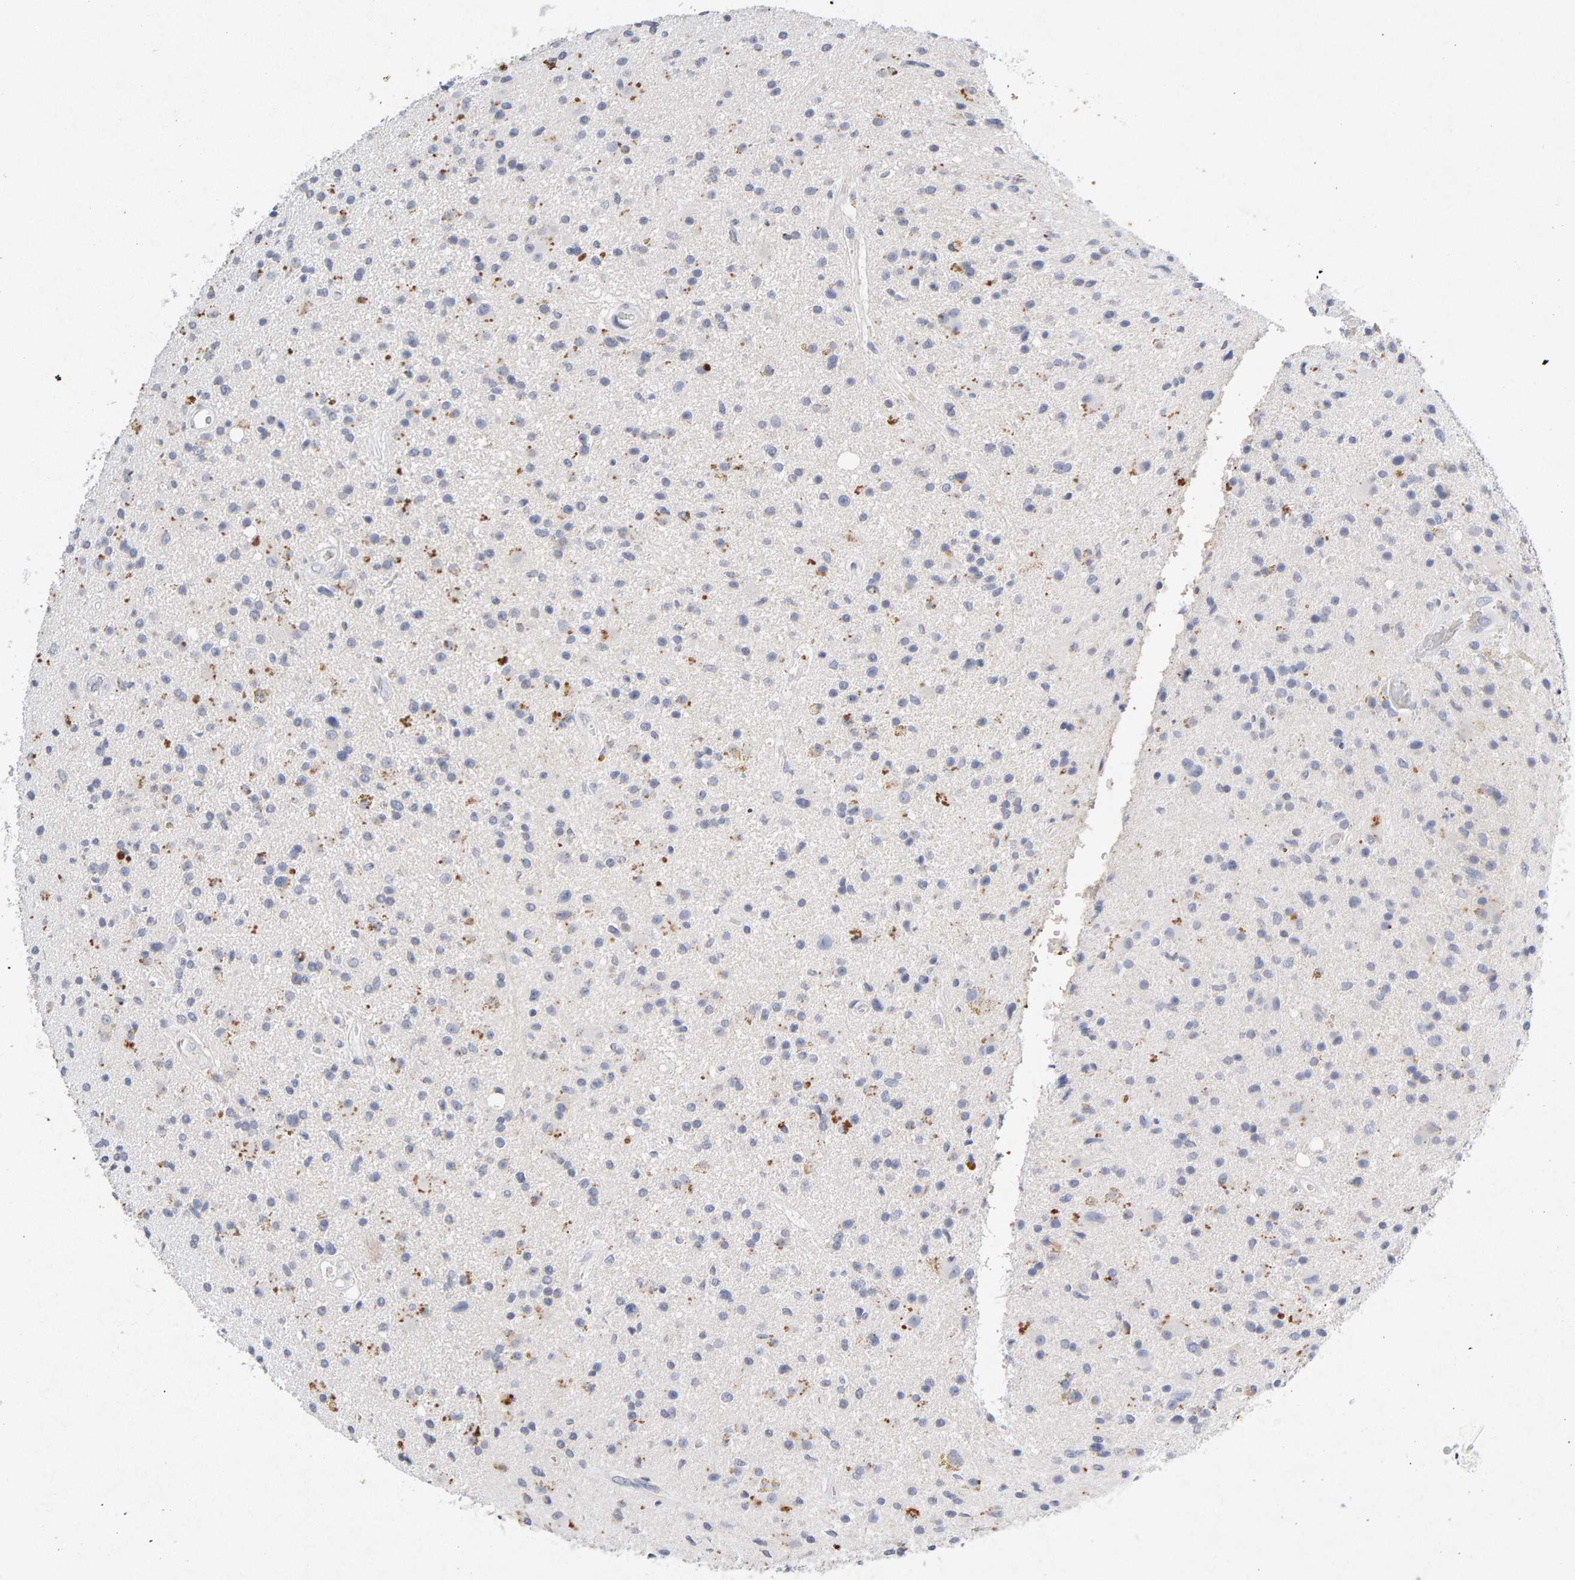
{"staining": {"intensity": "negative", "quantity": "none", "location": "none"}, "tissue": "glioma", "cell_type": "Tumor cells", "image_type": "cancer", "snomed": [{"axis": "morphology", "description": "Glioma, malignant, High grade"}, {"axis": "topography", "description": "Brain"}], "caption": "Tumor cells are negative for brown protein staining in high-grade glioma (malignant).", "gene": "PTPRM", "patient": {"sex": "male", "age": 33}}